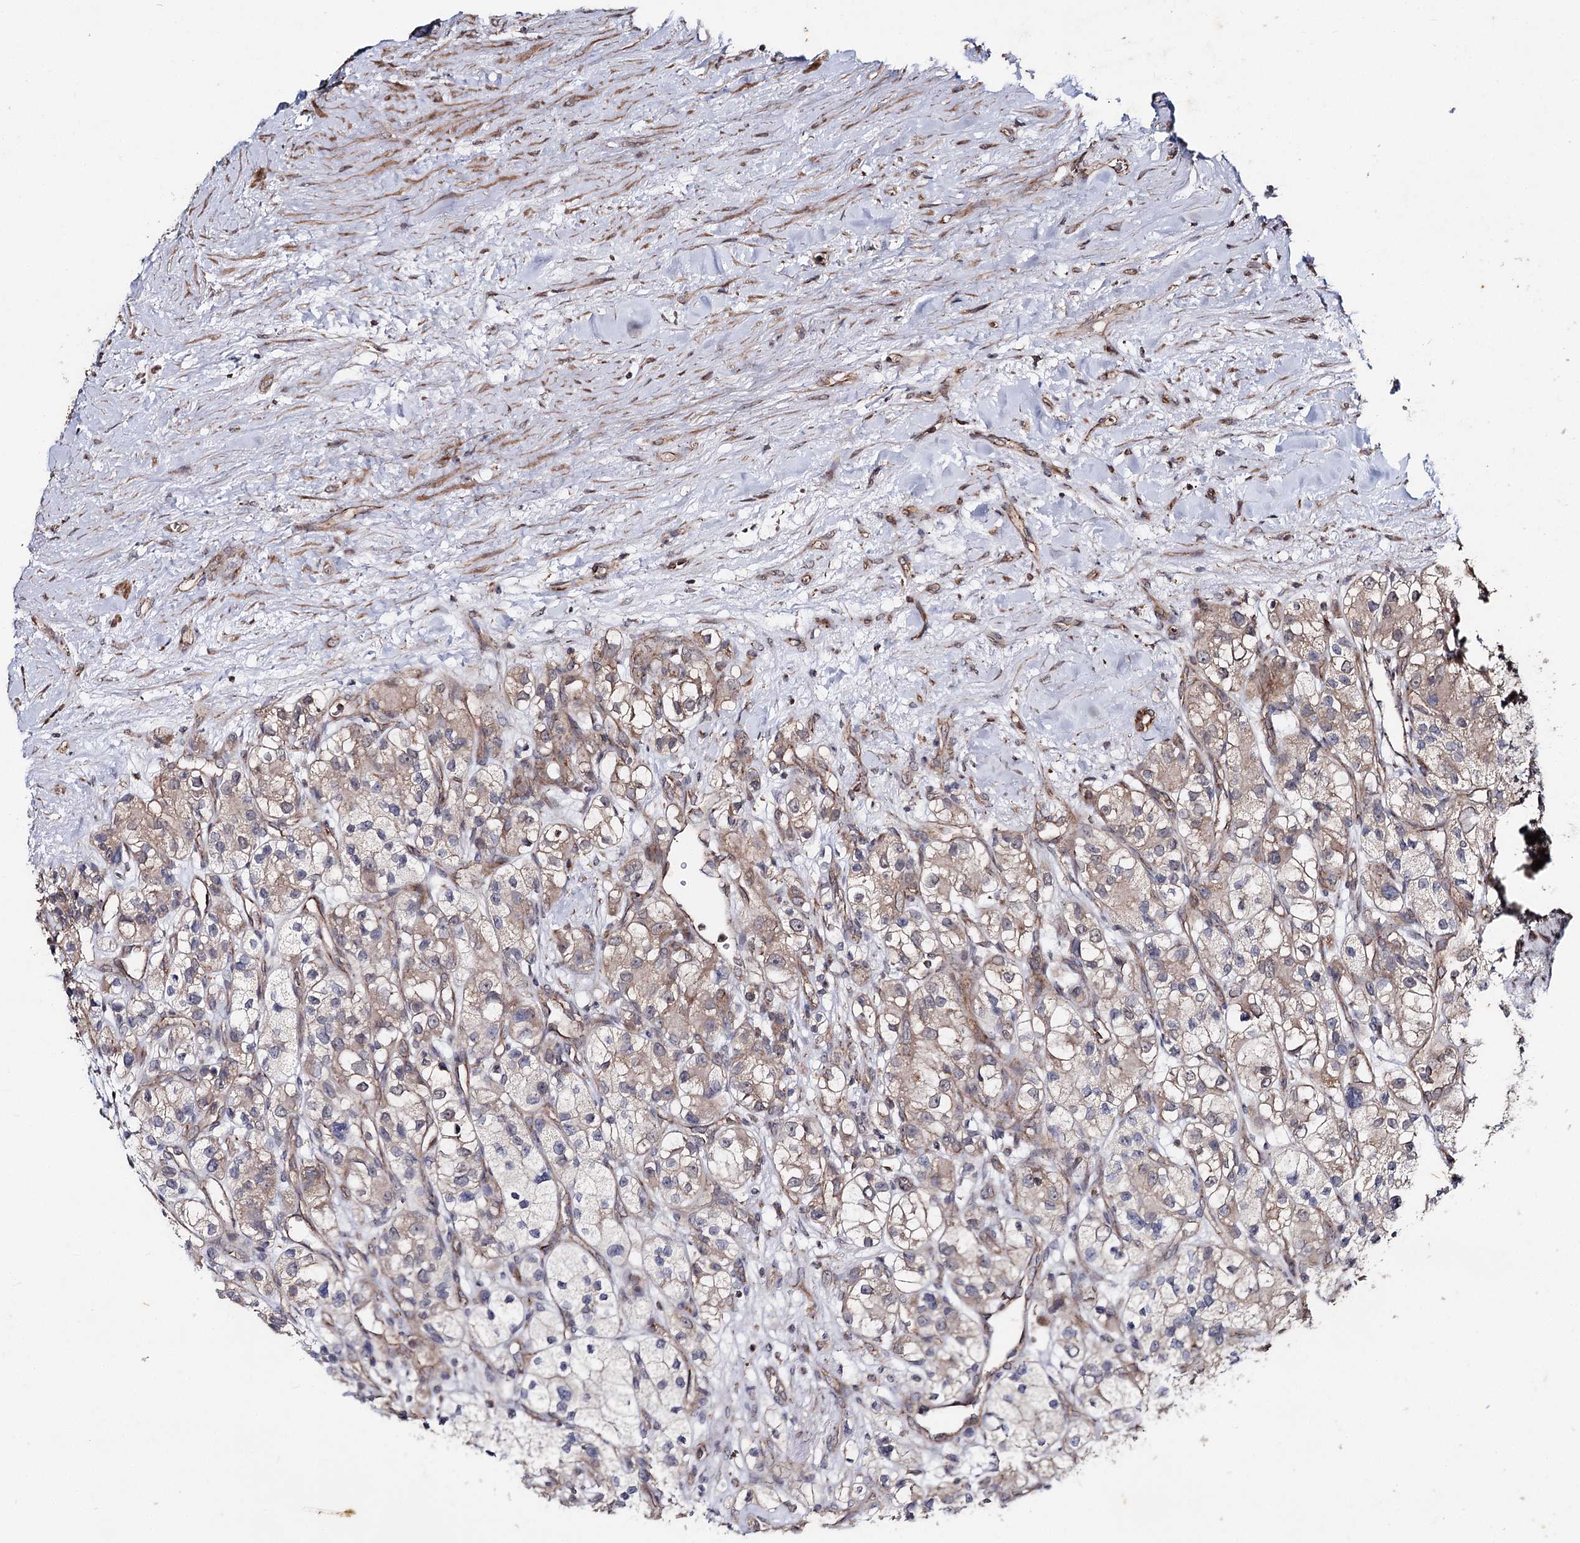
{"staining": {"intensity": "weak", "quantity": "25%-75%", "location": "cytoplasmic/membranous"}, "tissue": "renal cancer", "cell_type": "Tumor cells", "image_type": "cancer", "snomed": [{"axis": "morphology", "description": "Adenocarcinoma, NOS"}, {"axis": "topography", "description": "Kidney"}], "caption": "This image exhibits immunohistochemistry (IHC) staining of human renal adenocarcinoma, with low weak cytoplasmic/membranous staining in about 25%-75% of tumor cells.", "gene": "MINDY3", "patient": {"sex": "female", "age": 57}}